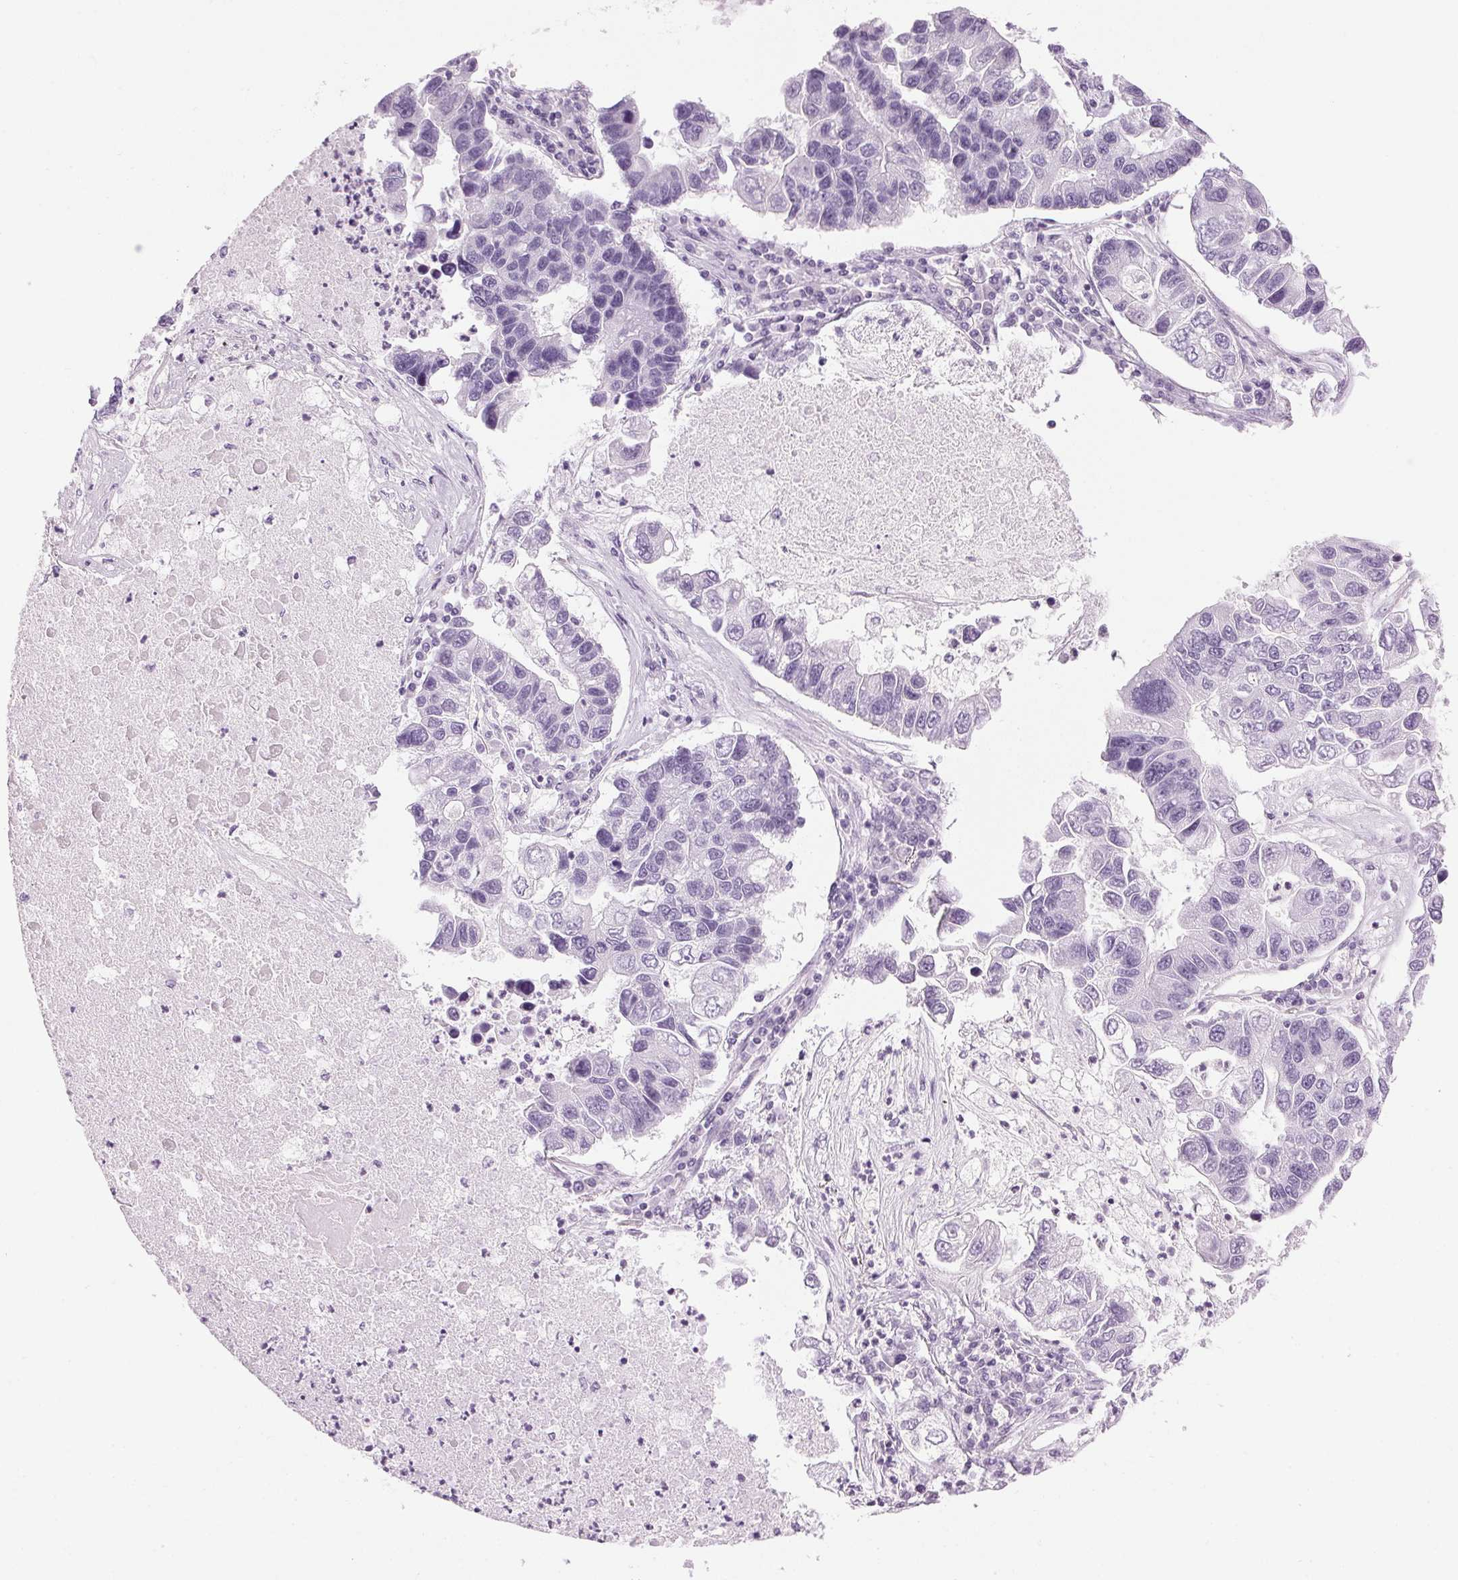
{"staining": {"intensity": "negative", "quantity": "none", "location": "none"}, "tissue": "lung cancer", "cell_type": "Tumor cells", "image_type": "cancer", "snomed": [{"axis": "morphology", "description": "Adenocarcinoma, NOS"}, {"axis": "topography", "description": "Bronchus"}, {"axis": "topography", "description": "Lung"}], "caption": "An image of lung cancer (adenocarcinoma) stained for a protein shows no brown staining in tumor cells. The staining was performed using DAB to visualize the protein expression in brown, while the nuclei were stained in blue with hematoxylin (Magnification: 20x).", "gene": "SP7", "patient": {"sex": "female", "age": 51}}